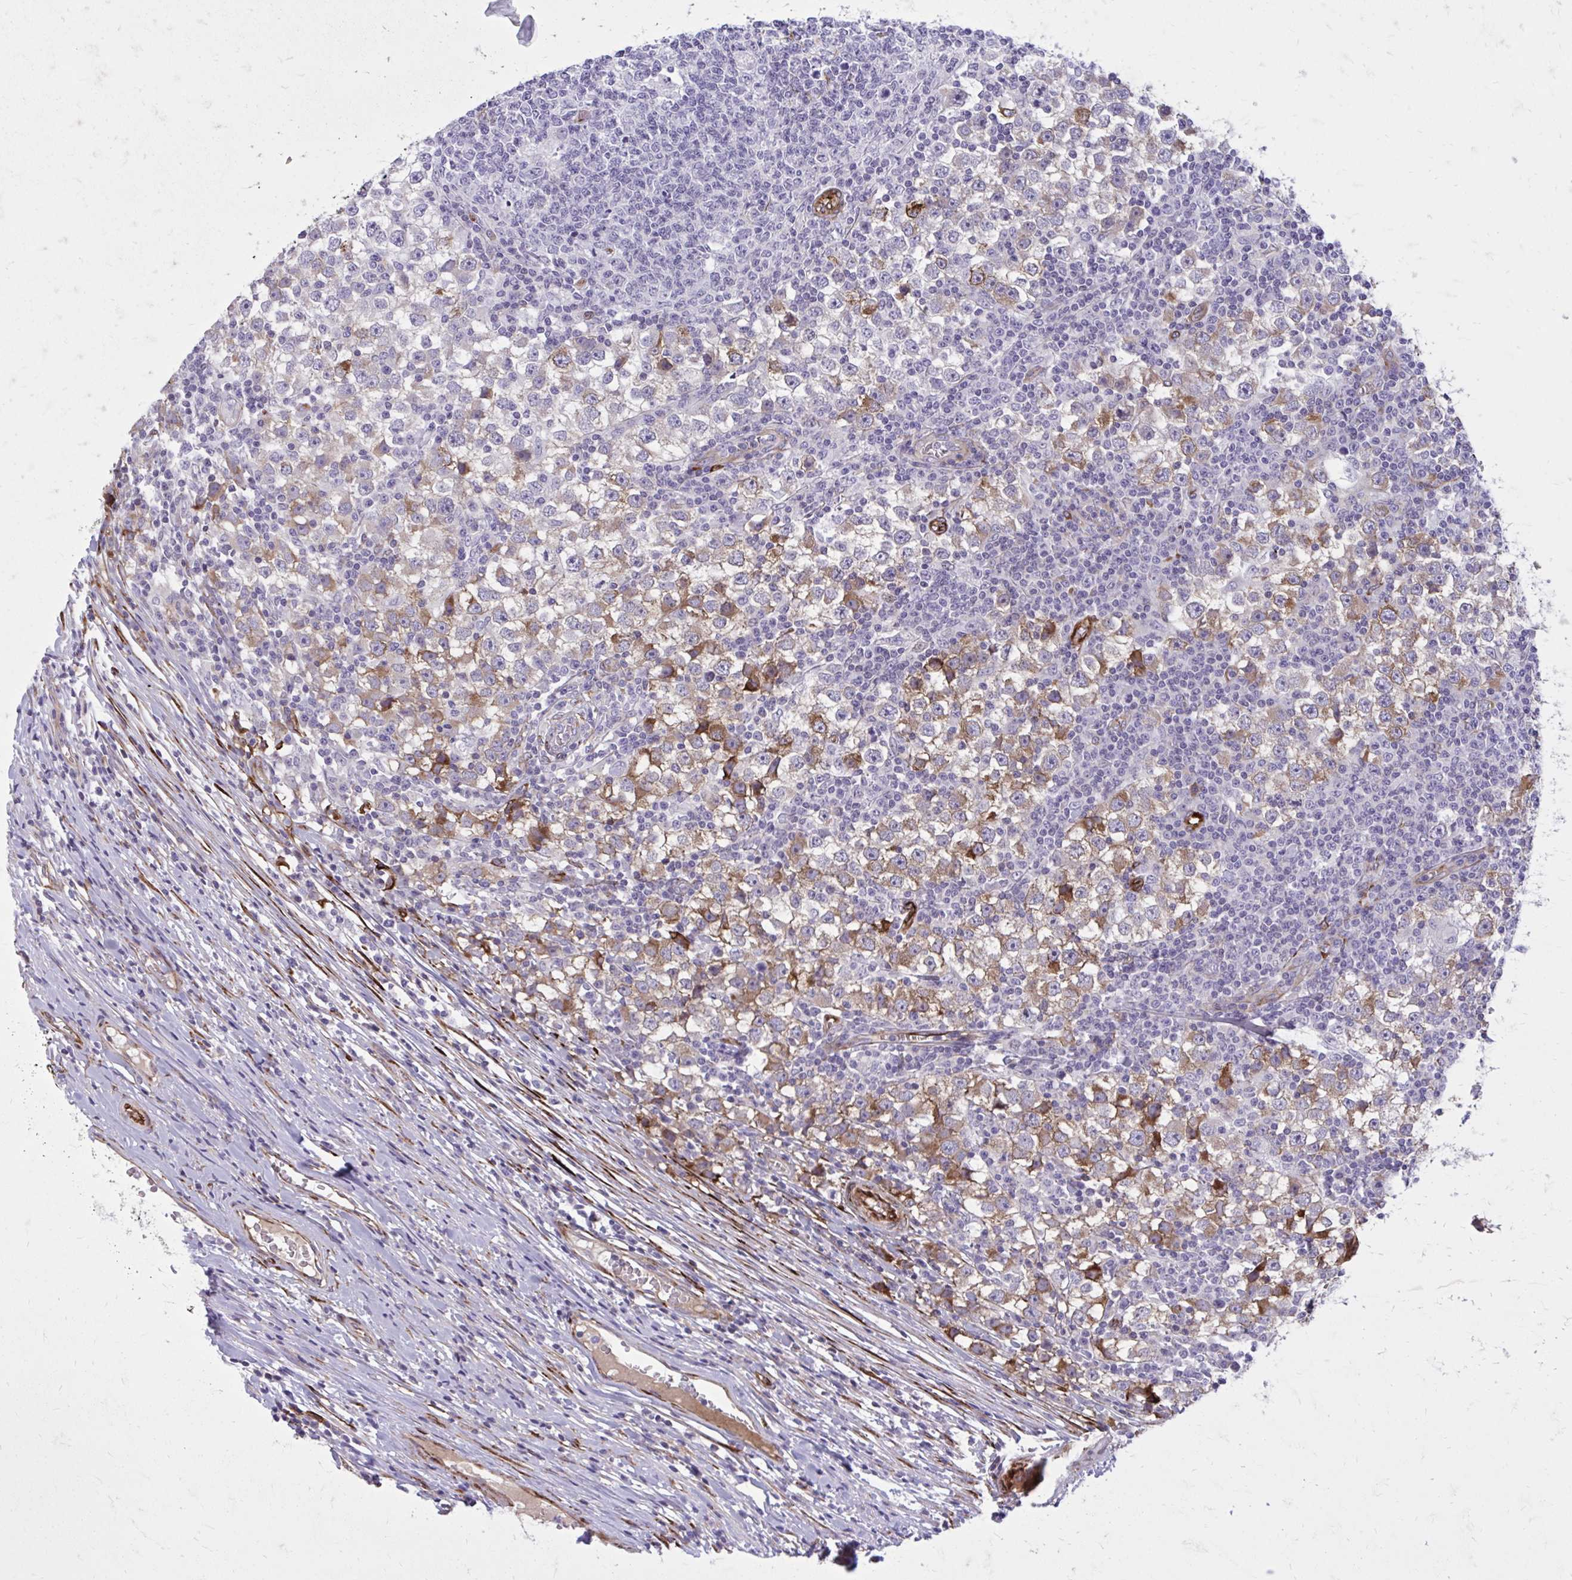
{"staining": {"intensity": "moderate", "quantity": "25%-75%", "location": "cytoplasmic/membranous"}, "tissue": "testis cancer", "cell_type": "Tumor cells", "image_type": "cancer", "snomed": [{"axis": "morphology", "description": "Seminoma, NOS"}, {"axis": "topography", "description": "Testis"}], "caption": "Protein staining by immunohistochemistry (IHC) exhibits moderate cytoplasmic/membranous staining in approximately 25%-75% of tumor cells in seminoma (testis).", "gene": "BEND5", "patient": {"sex": "male", "age": 65}}